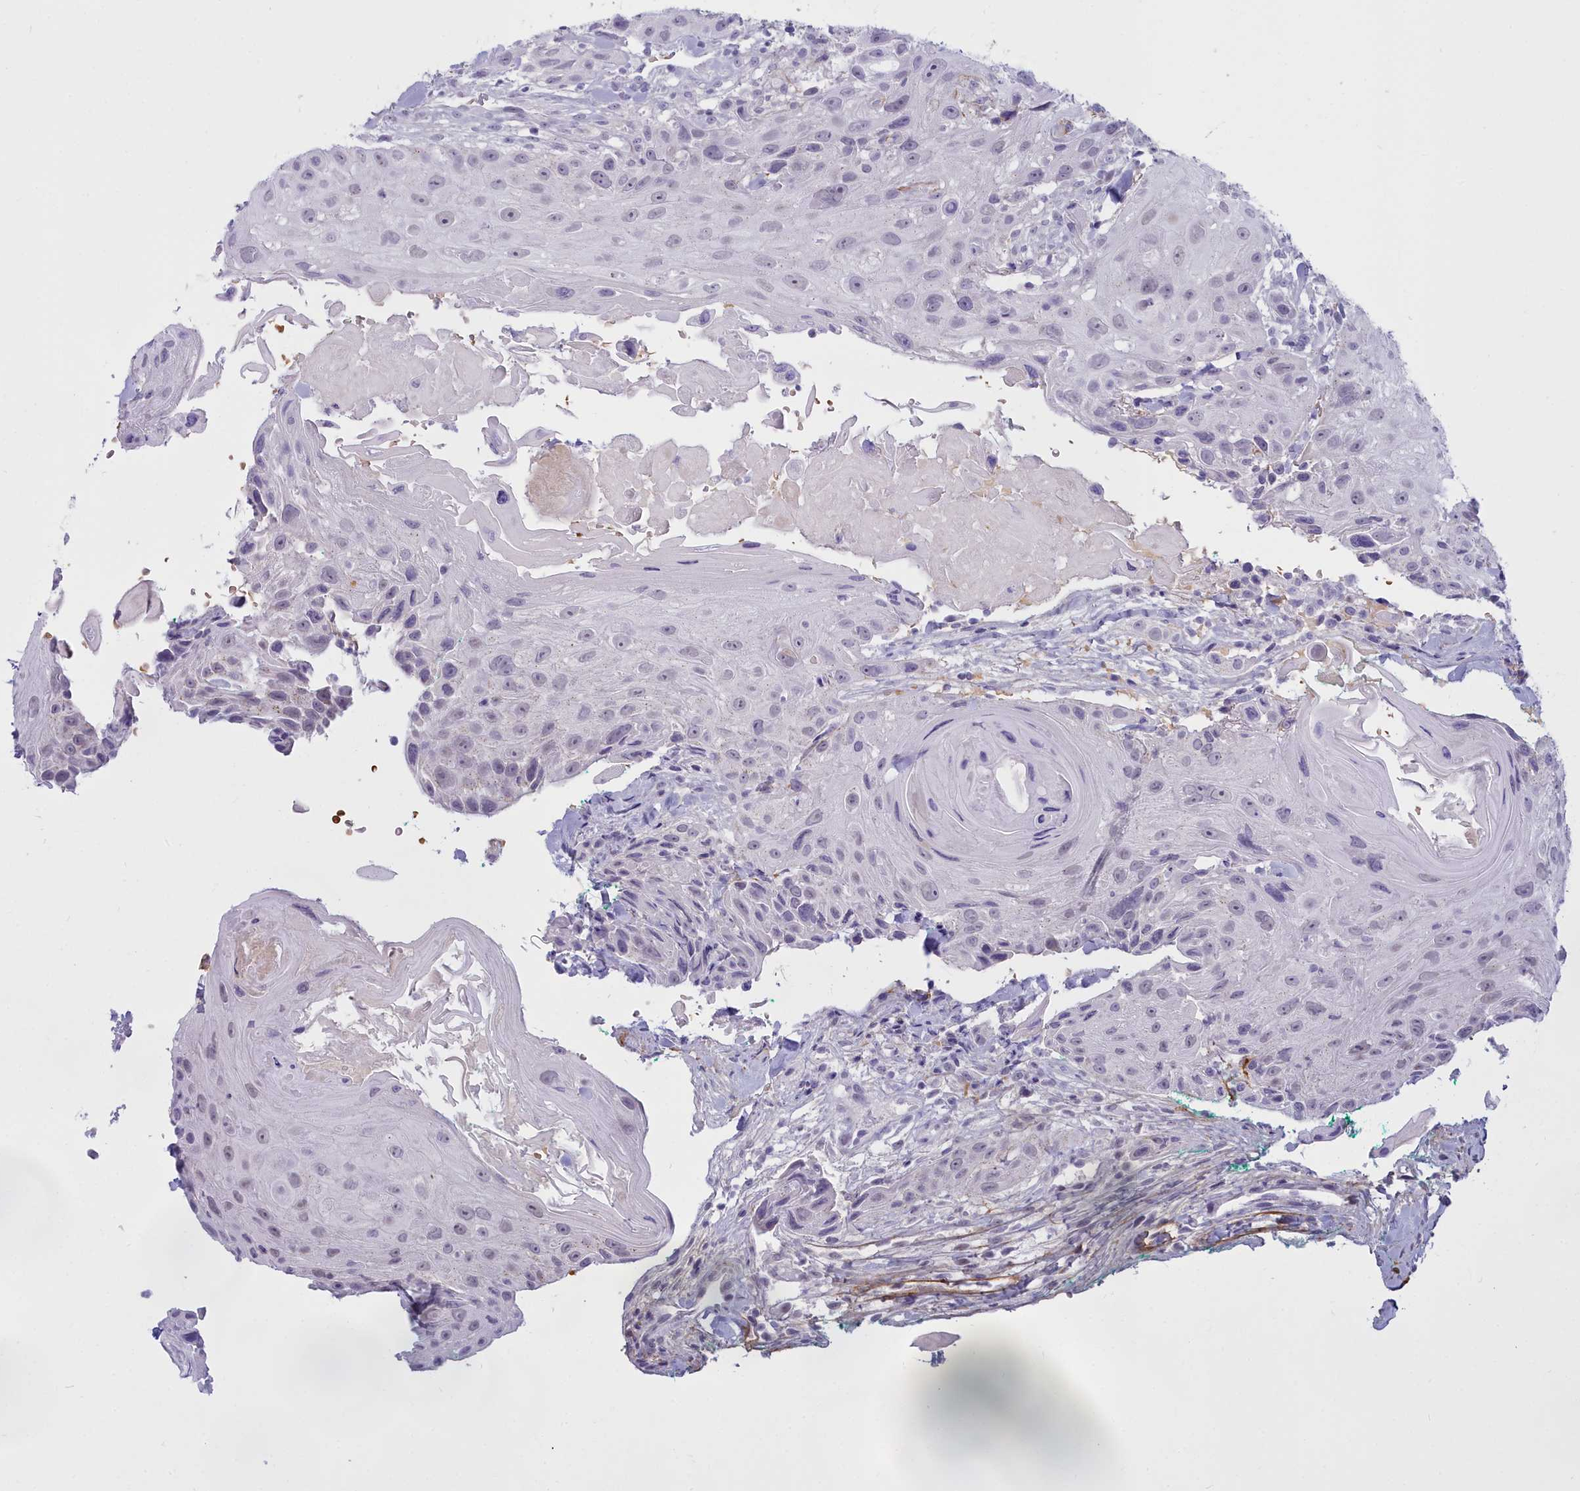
{"staining": {"intensity": "negative", "quantity": "none", "location": "none"}, "tissue": "head and neck cancer", "cell_type": "Tumor cells", "image_type": "cancer", "snomed": [{"axis": "morphology", "description": "Squamous cell carcinoma, NOS"}, {"axis": "topography", "description": "Head-Neck"}], "caption": "This is an immunohistochemistry micrograph of human head and neck squamous cell carcinoma. There is no positivity in tumor cells.", "gene": "OSTN", "patient": {"sex": "male", "age": 81}}